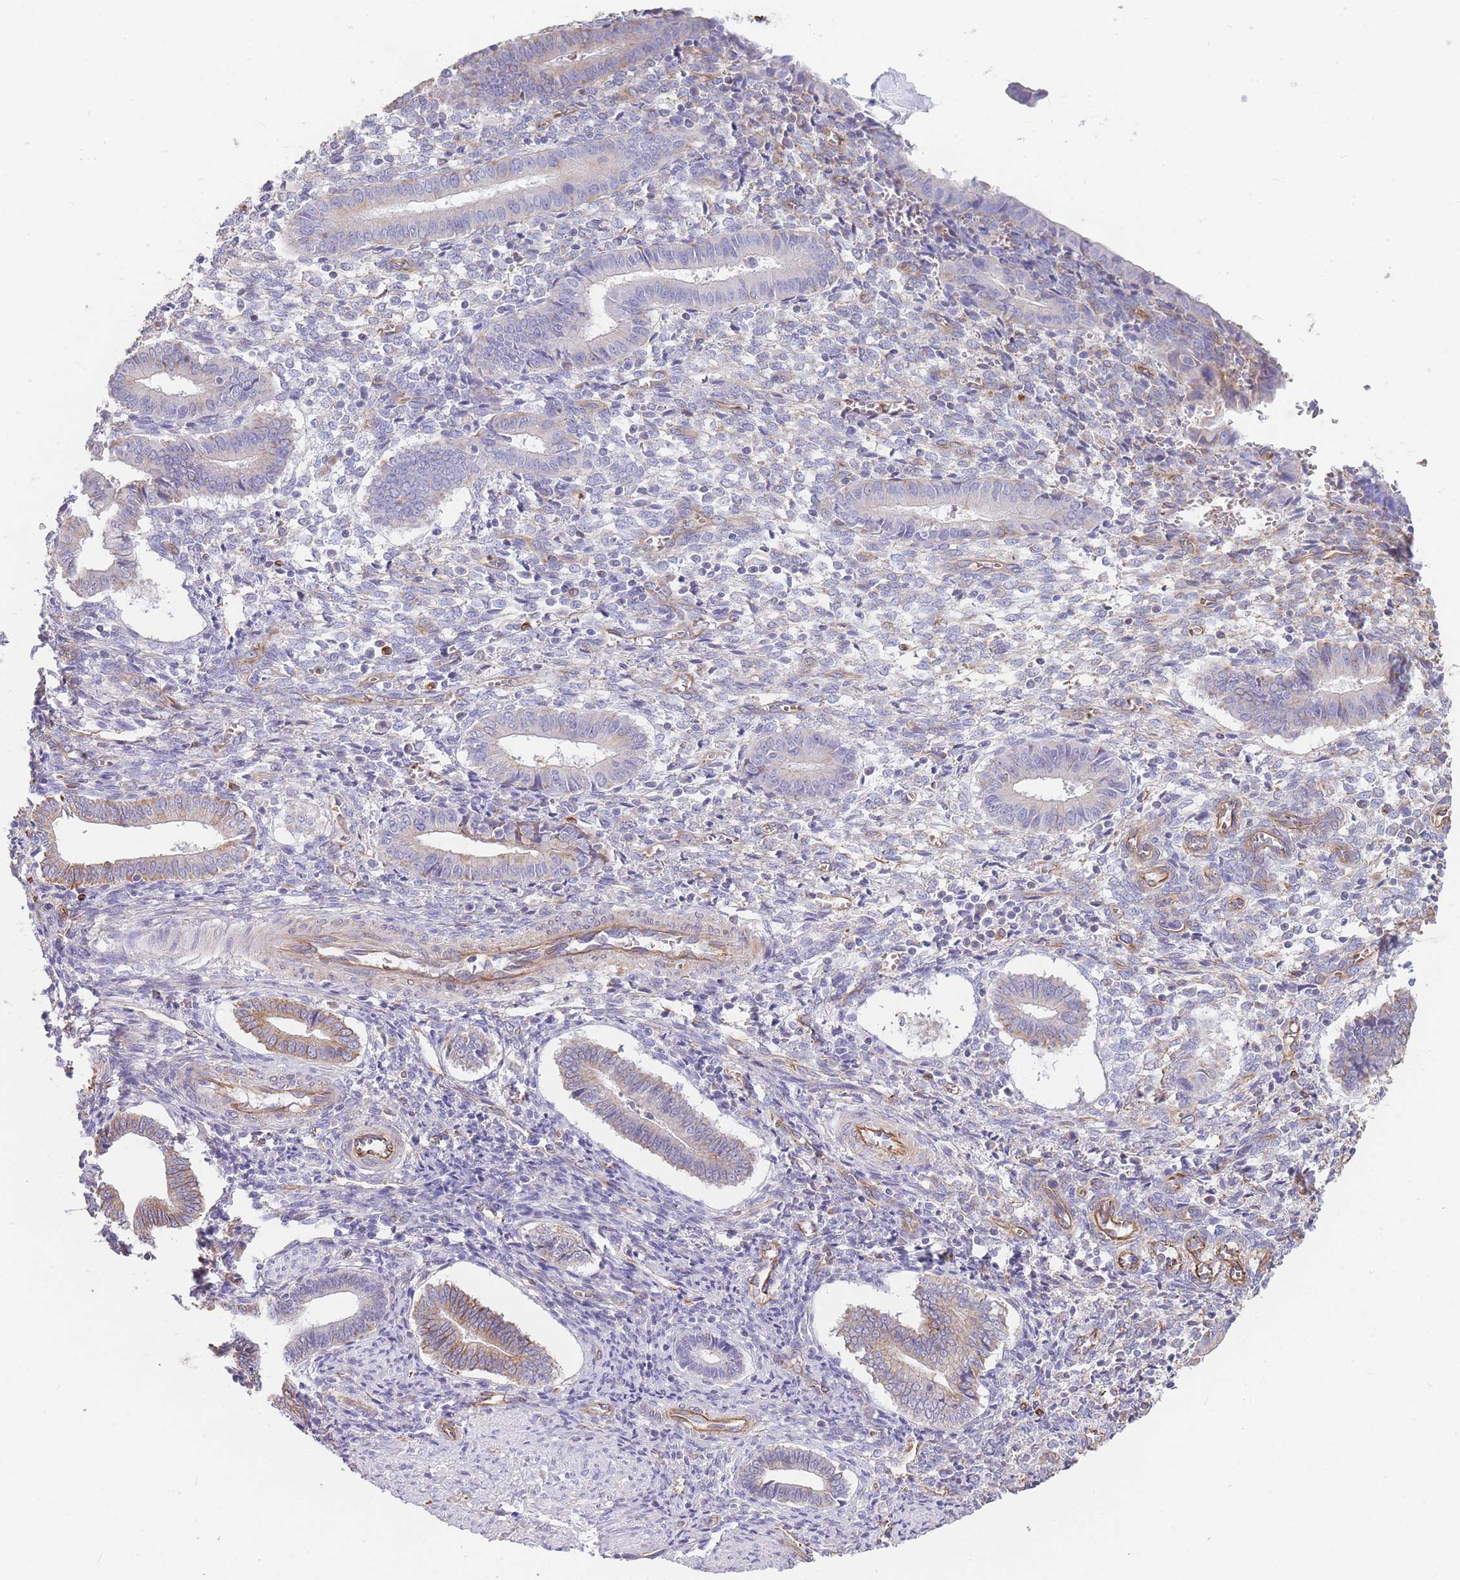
{"staining": {"intensity": "negative", "quantity": "none", "location": "none"}, "tissue": "endometrium", "cell_type": "Cells in endometrial stroma", "image_type": "normal", "snomed": [{"axis": "morphology", "description": "Normal tissue, NOS"}, {"axis": "topography", "description": "Other"}, {"axis": "topography", "description": "Endometrium"}], "caption": "Endometrium was stained to show a protein in brown. There is no significant expression in cells in endometrial stroma. Brightfield microscopy of immunohistochemistry stained with DAB (brown) and hematoxylin (blue), captured at high magnification.", "gene": "ANKRD53", "patient": {"sex": "female", "age": 44}}